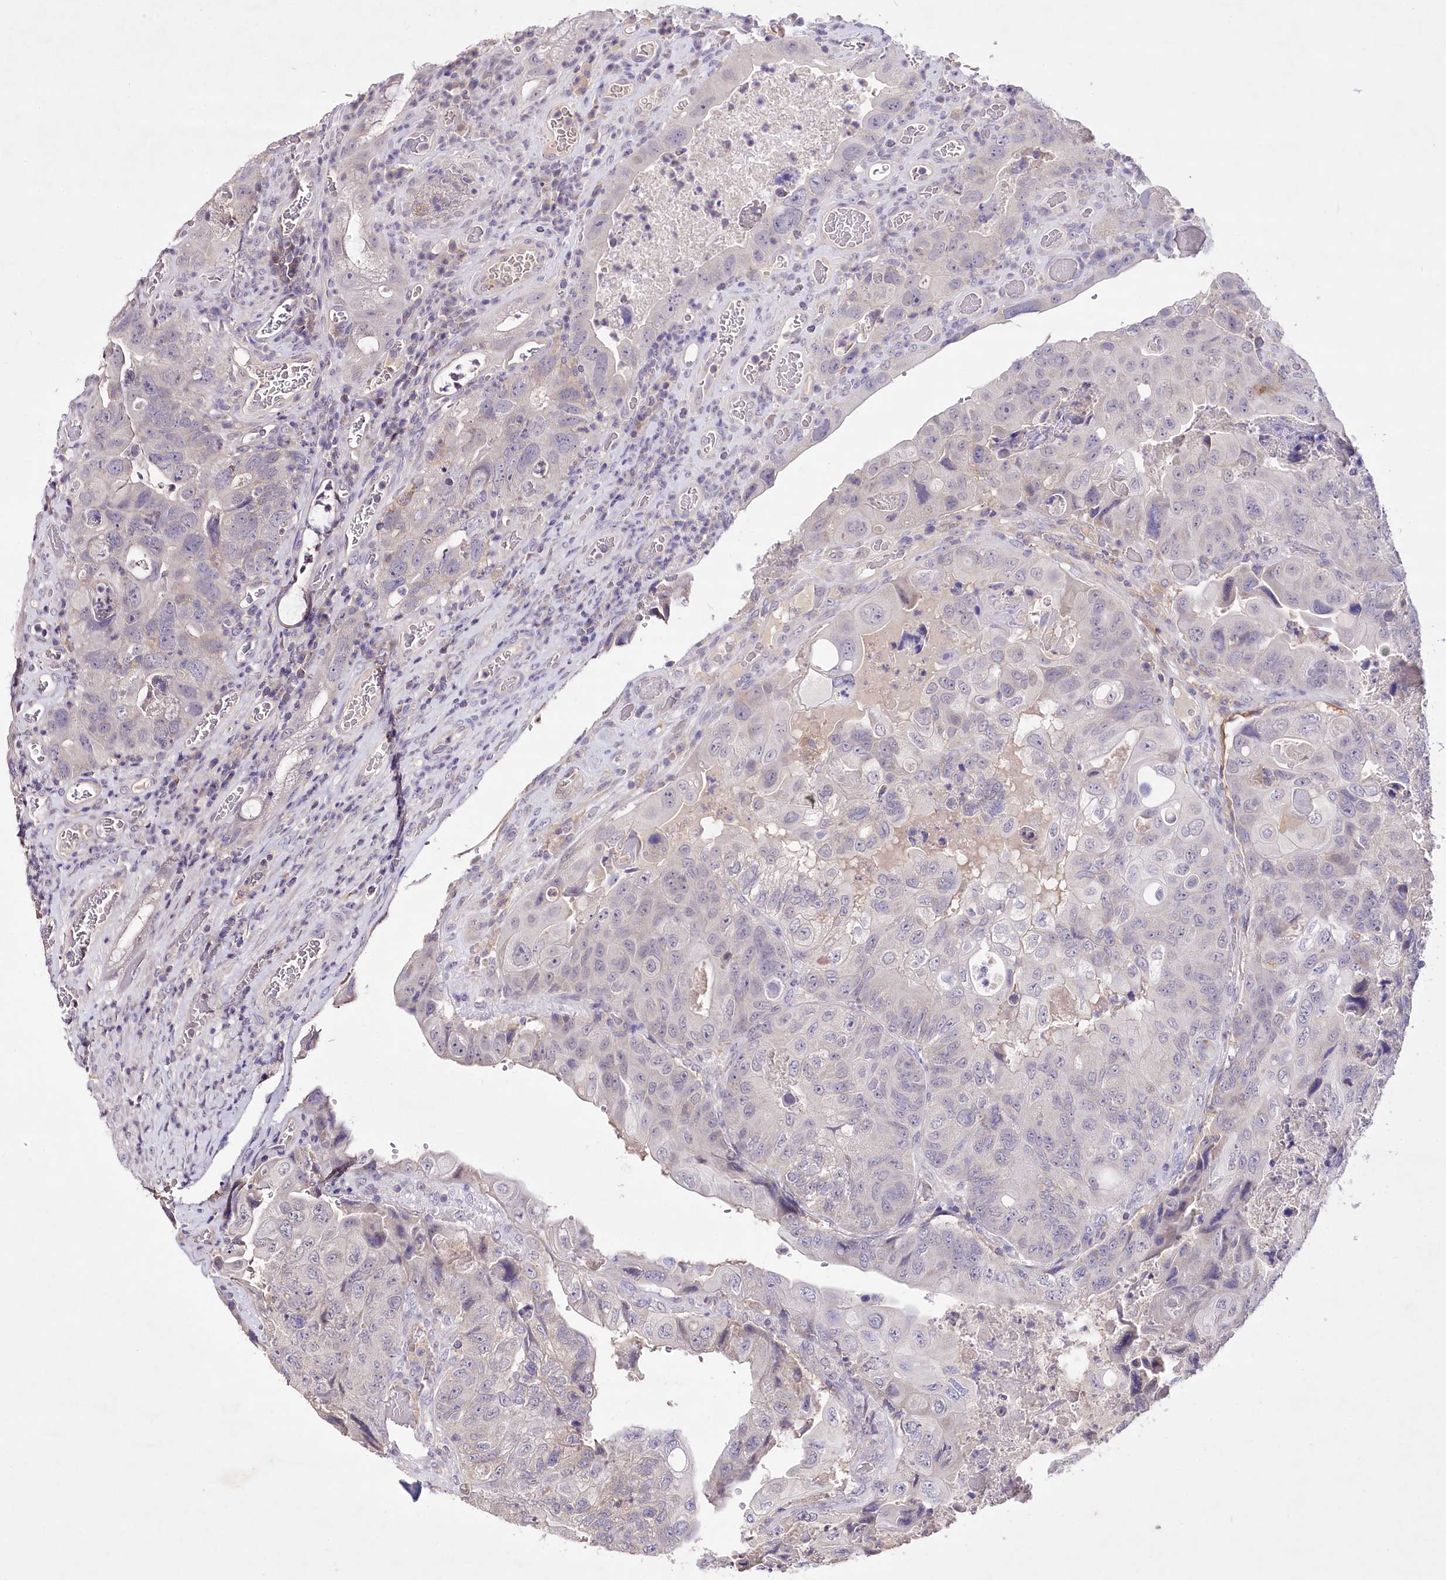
{"staining": {"intensity": "negative", "quantity": "none", "location": "none"}, "tissue": "colorectal cancer", "cell_type": "Tumor cells", "image_type": "cancer", "snomed": [{"axis": "morphology", "description": "Adenocarcinoma, NOS"}, {"axis": "topography", "description": "Rectum"}], "caption": "A high-resolution photomicrograph shows IHC staining of colorectal cancer (adenocarcinoma), which demonstrates no significant expression in tumor cells. Nuclei are stained in blue.", "gene": "ENPP1", "patient": {"sex": "male", "age": 63}}